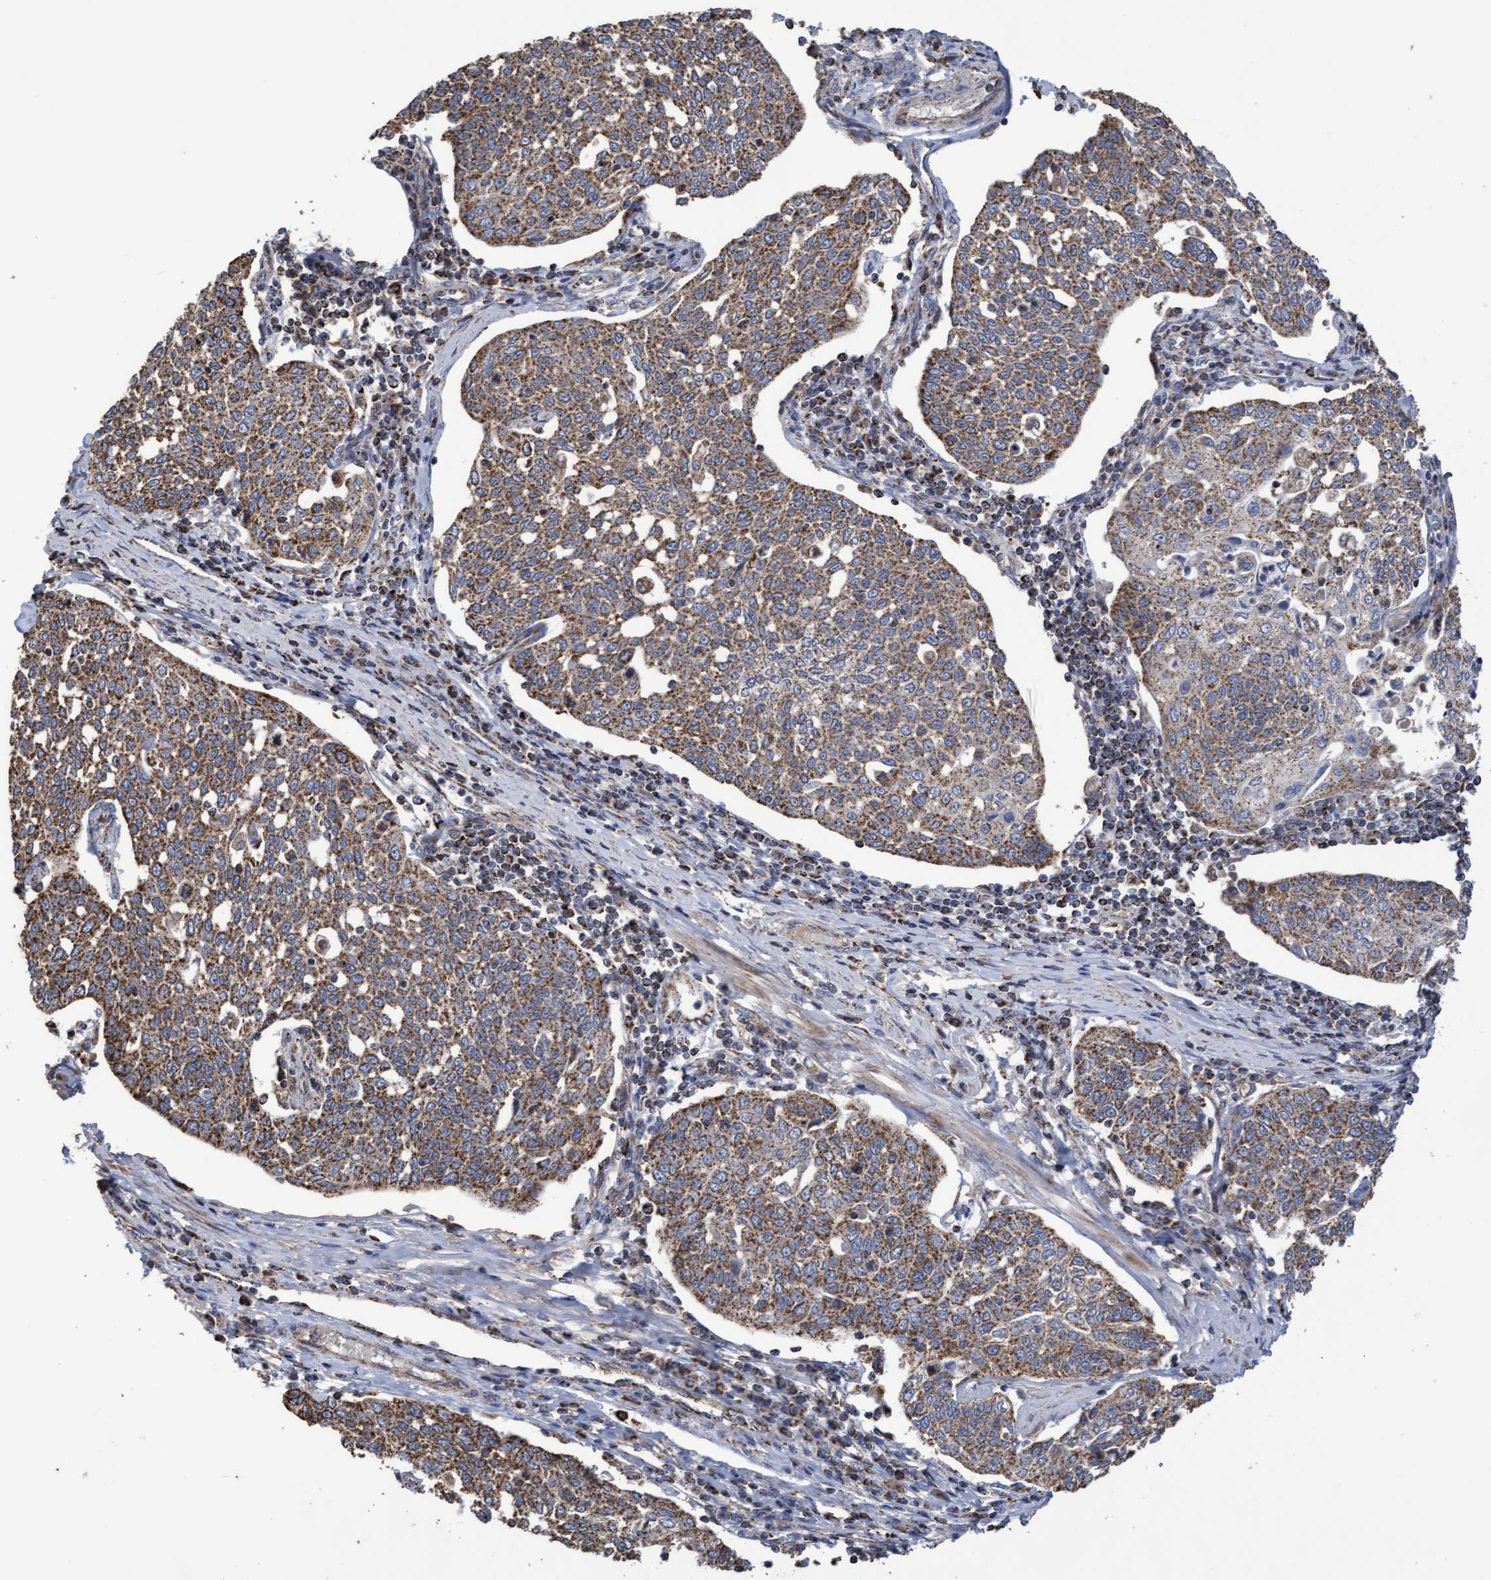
{"staining": {"intensity": "moderate", "quantity": ">75%", "location": "cytoplasmic/membranous"}, "tissue": "cervical cancer", "cell_type": "Tumor cells", "image_type": "cancer", "snomed": [{"axis": "morphology", "description": "Squamous cell carcinoma, NOS"}, {"axis": "topography", "description": "Cervix"}], "caption": "A brown stain shows moderate cytoplasmic/membranous expression of a protein in human cervical squamous cell carcinoma tumor cells.", "gene": "COBL", "patient": {"sex": "female", "age": 34}}